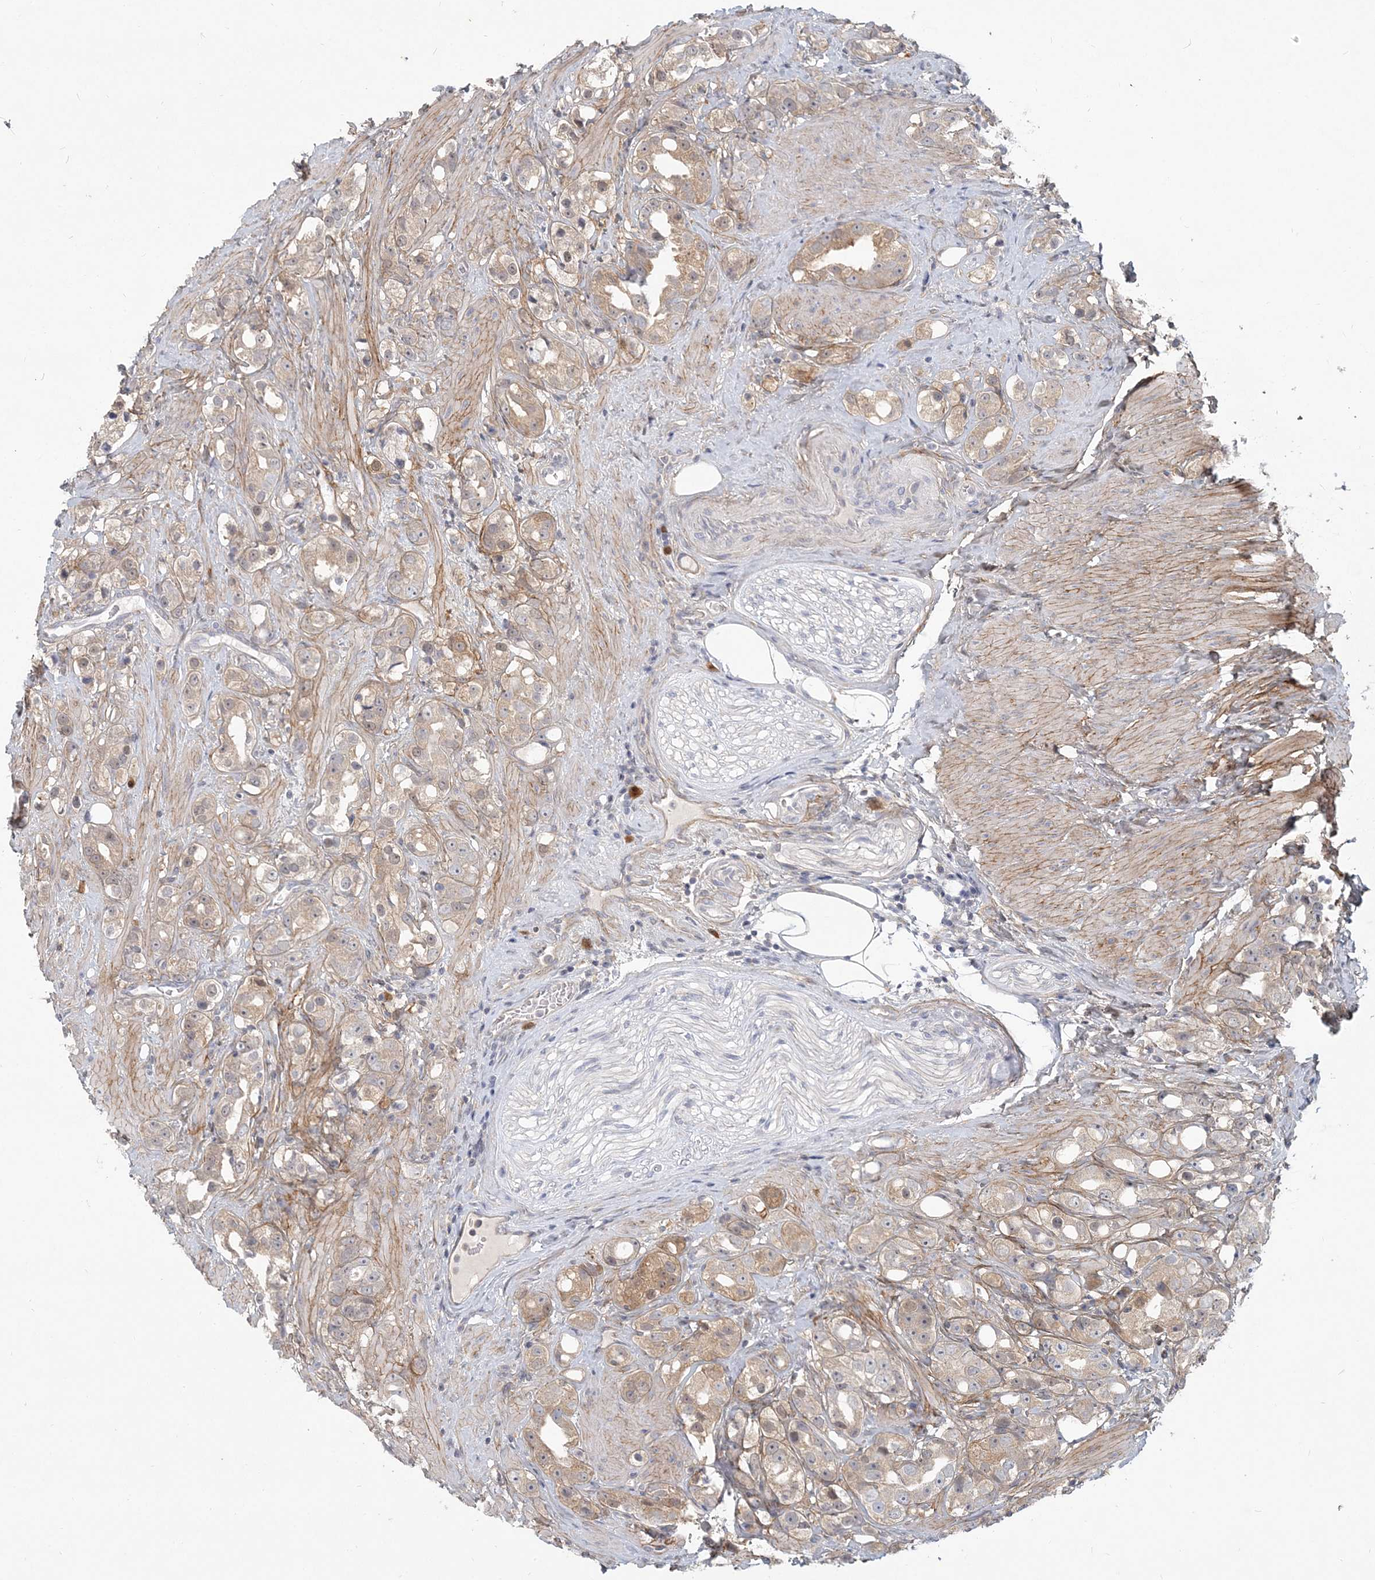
{"staining": {"intensity": "weak", "quantity": "<25%", "location": "cytoplasmic/membranous"}, "tissue": "prostate cancer", "cell_type": "Tumor cells", "image_type": "cancer", "snomed": [{"axis": "morphology", "description": "Adenocarcinoma, NOS"}, {"axis": "topography", "description": "Prostate"}], "caption": "A histopathology image of human prostate cancer (adenocarcinoma) is negative for staining in tumor cells. (Stains: DAB (3,3'-diaminobenzidine) immunohistochemistry (IHC) with hematoxylin counter stain, Microscopy: brightfield microscopy at high magnification).", "gene": "GMPPA", "patient": {"sex": "male", "age": 79}}